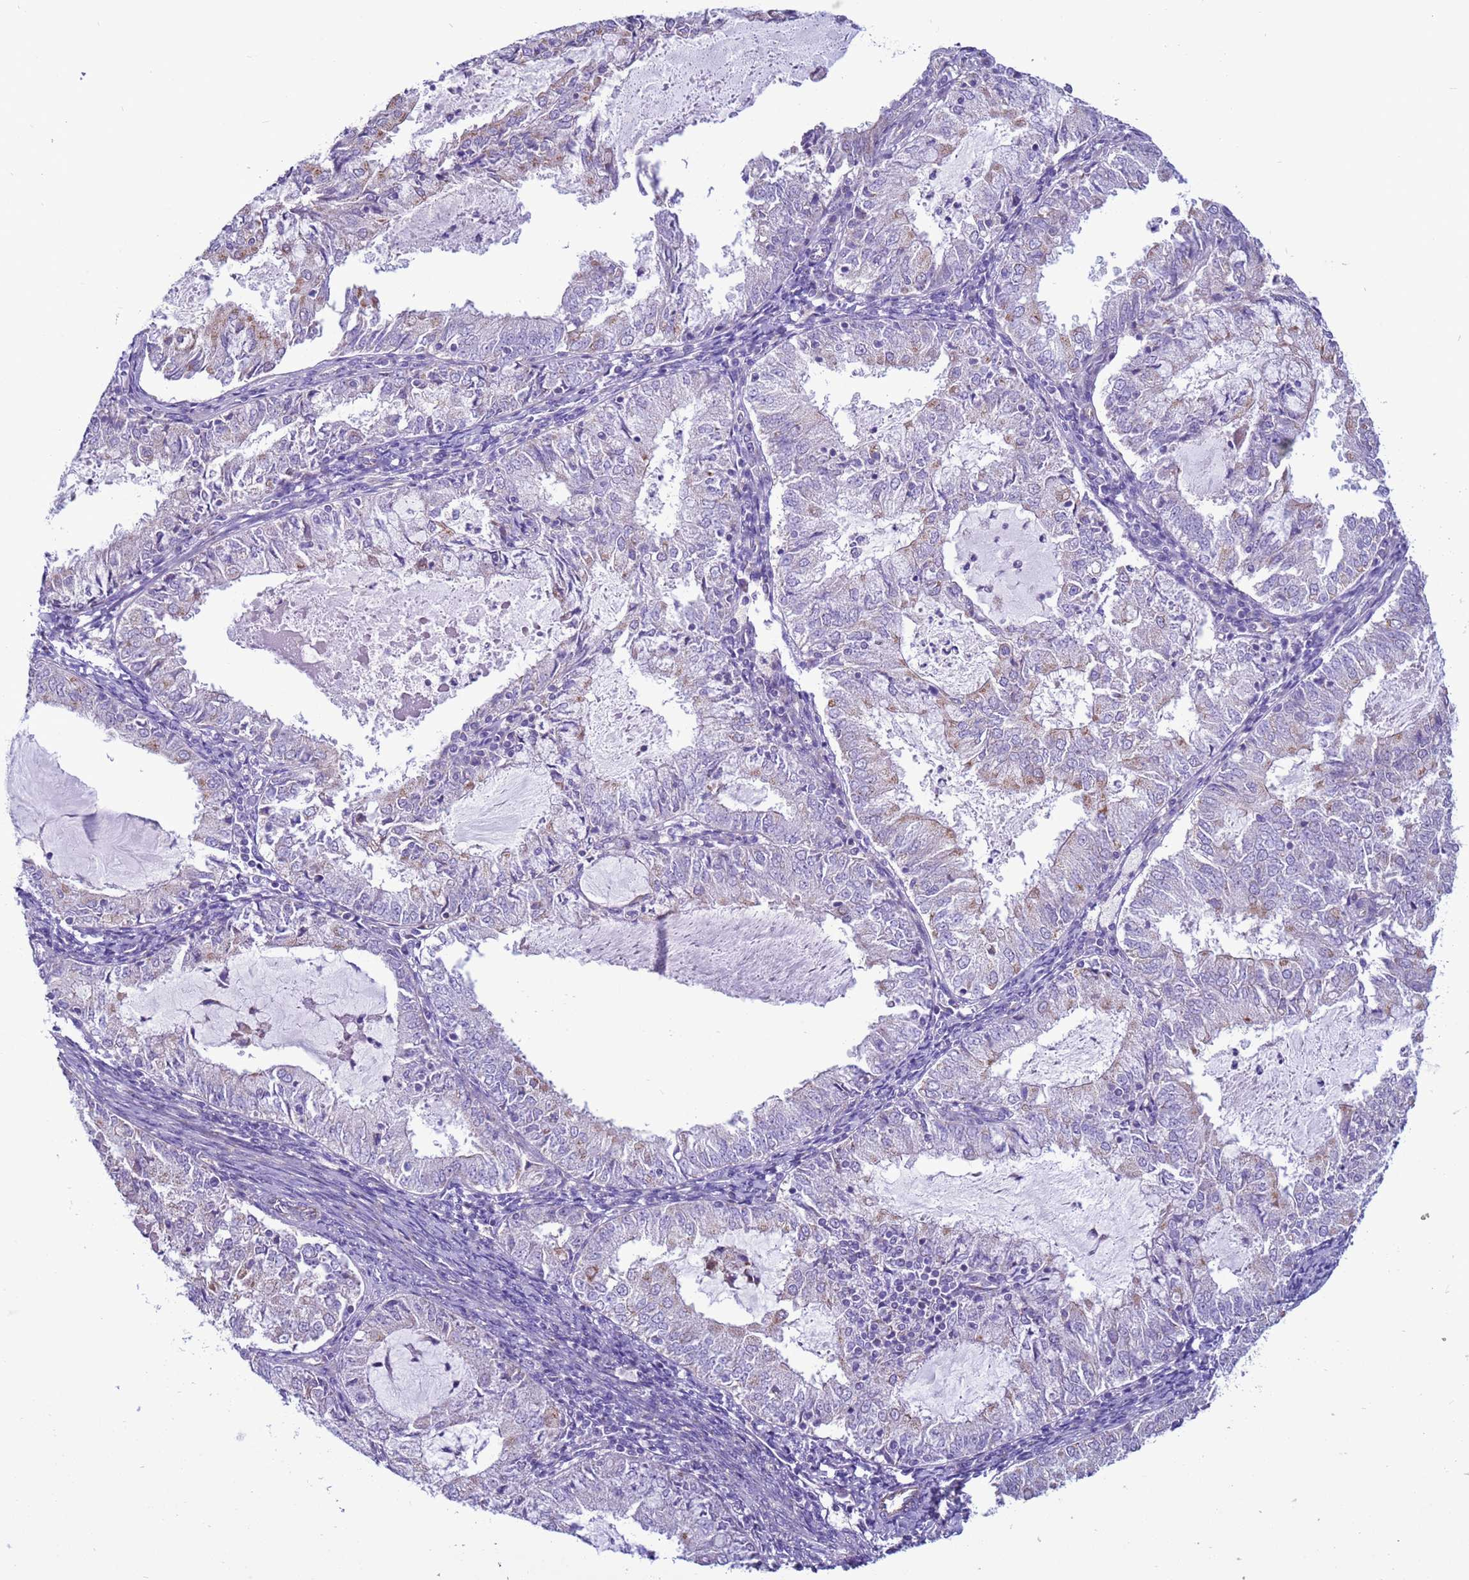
{"staining": {"intensity": "weak", "quantity": "<25%", "location": "cytoplasmic/membranous"}, "tissue": "endometrial cancer", "cell_type": "Tumor cells", "image_type": "cancer", "snomed": [{"axis": "morphology", "description": "Adenocarcinoma, NOS"}, {"axis": "topography", "description": "Endometrium"}], "caption": "Tumor cells show no significant staining in endometrial cancer (adenocarcinoma). Nuclei are stained in blue.", "gene": "NCALD", "patient": {"sex": "female", "age": 57}}